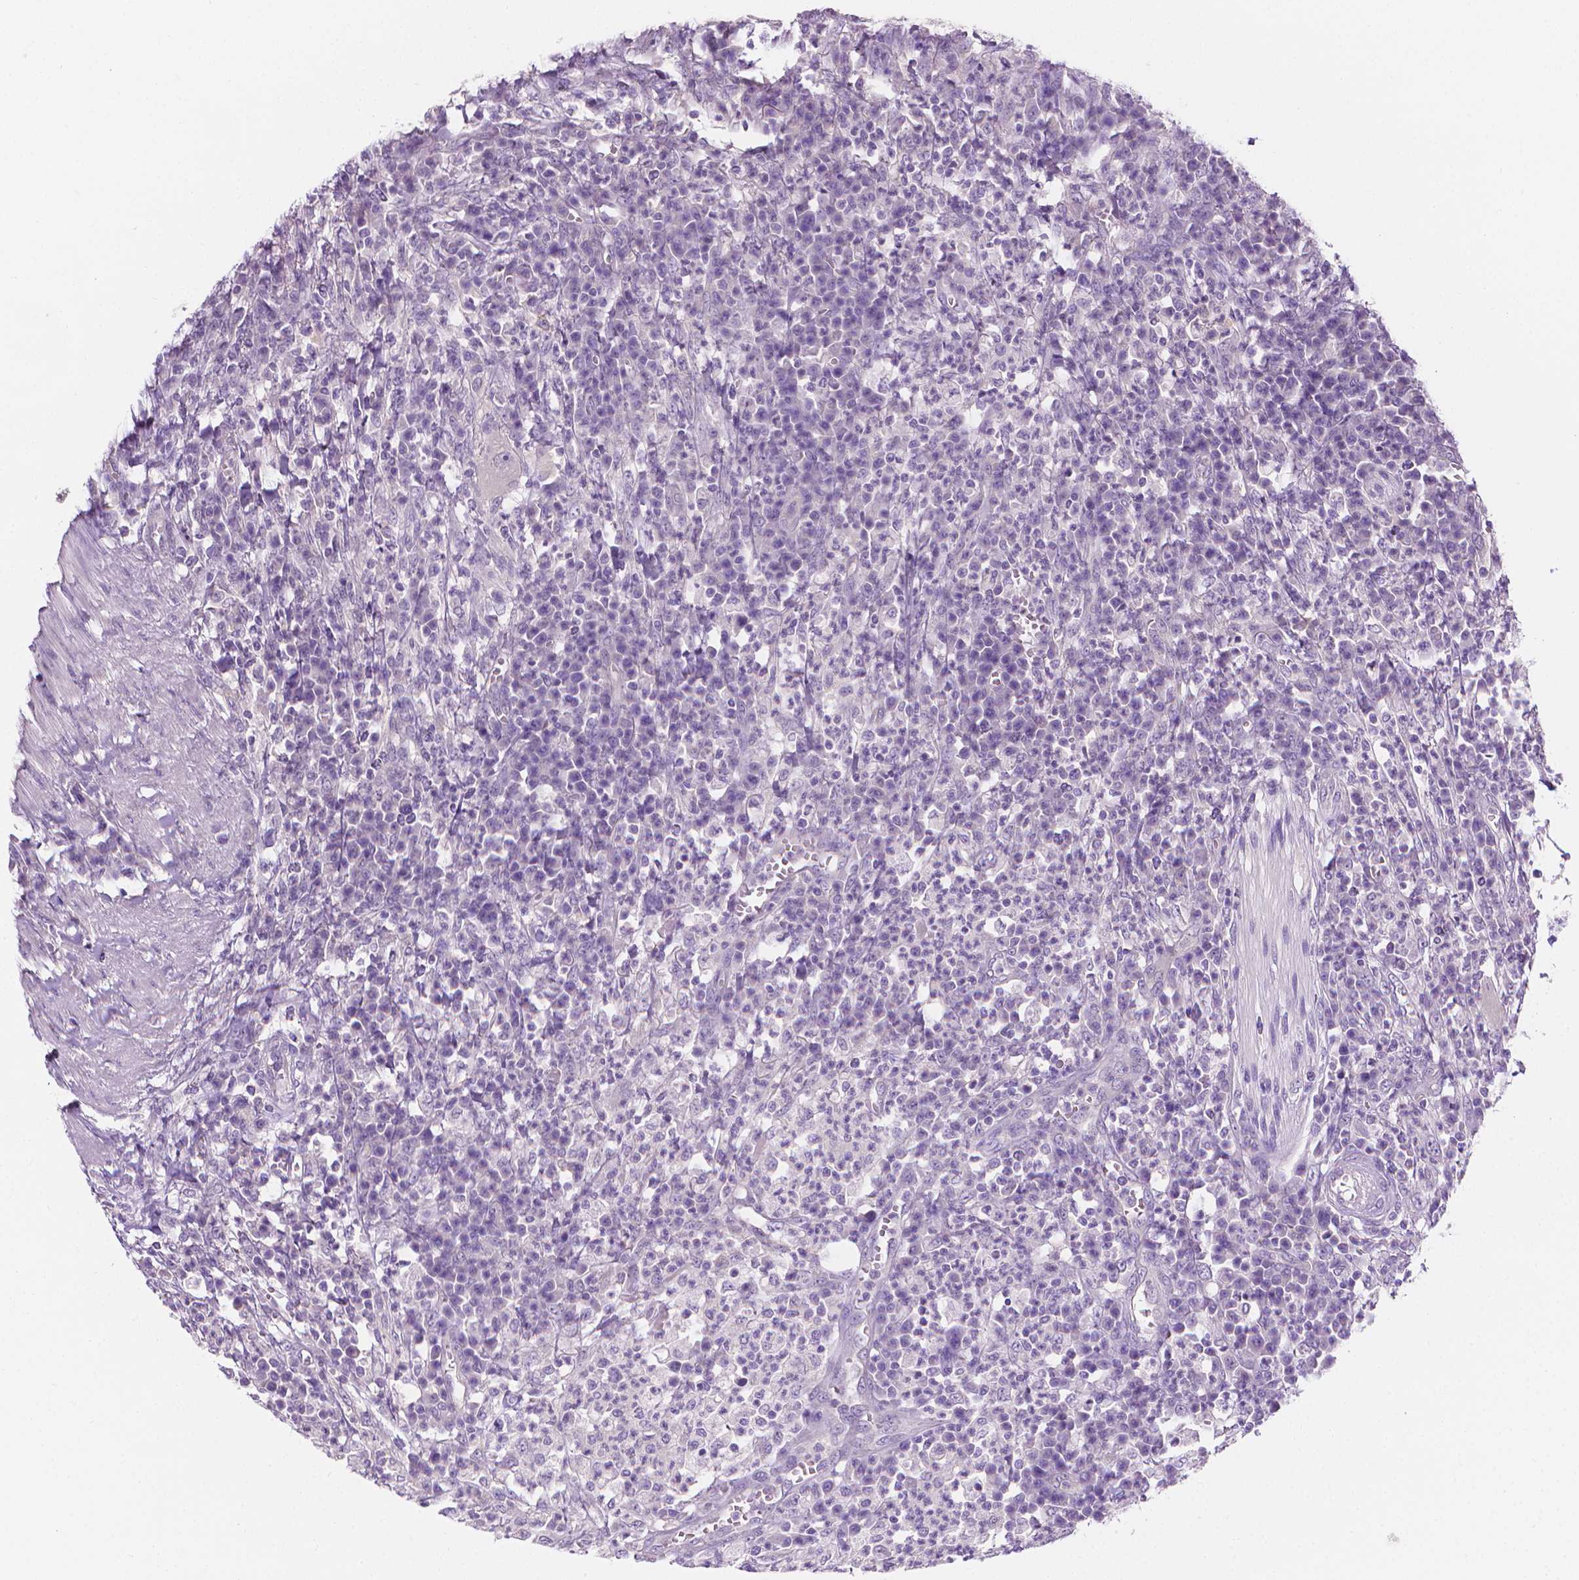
{"staining": {"intensity": "weak", "quantity": "<25%", "location": "cytoplasmic/membranous"}, "tissue": "colorectal cancer", "cell_type": "Tumor cells", "image_type": "cancer", "snomed": [{"axis": "morphology", "description": "Adenocarcinoma, NOS"}, {"axis": "topography", "description": "Colon"}], "caption": "Immunohistochemistry of colorectal cancer (adenocarcinoma) demonstrates no expression in tumor cells.", "gene": "FASN", "patient": {"sex": "male", "age": 65}}